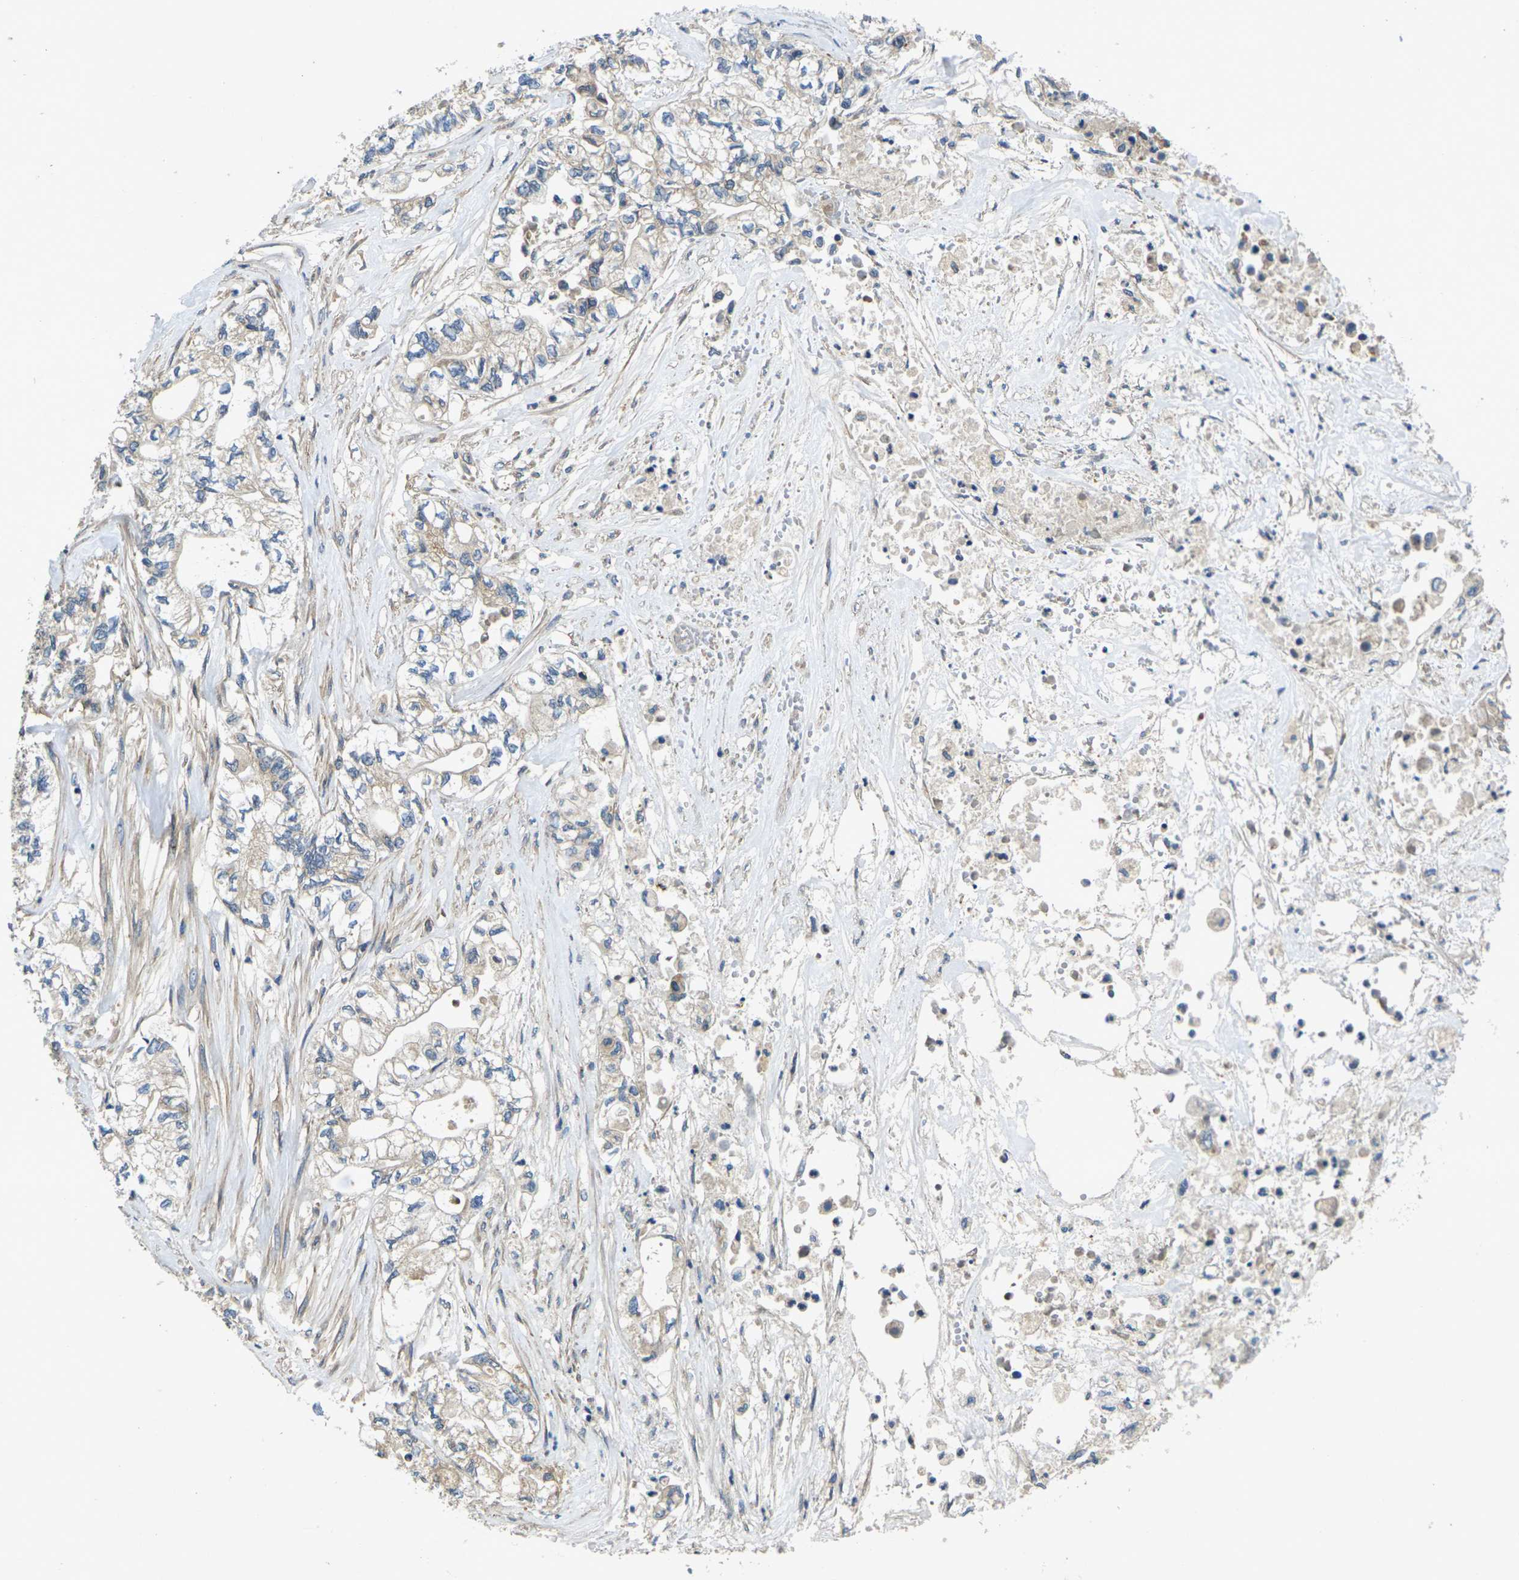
{"staining": {"intensity": "moderate", "quantity": "25%-75%", "location": "cytoplasmic/membranous"}, "tissue": "pancreatic cancer", "cell_type": "Tumor cells", "image_type": "cancer", "snomed": [{"axis": "morphology", "description": "Adenocarcinoma, NOS"}, {"axis": "topography", "description": "Pancreas"}], "caption": "The histopathology image displays staining of pancreatic adenocarcinoma, revealing moderate cytoplasmic/membranous protein positivity (brown color) within tumor cells. (DAB (3,3'-diaminobenzidine) = brown stain, brightfield microscopy at high magnification).", "gene": "KIF1B", "patient": {"sex": "male", "age": 79}}